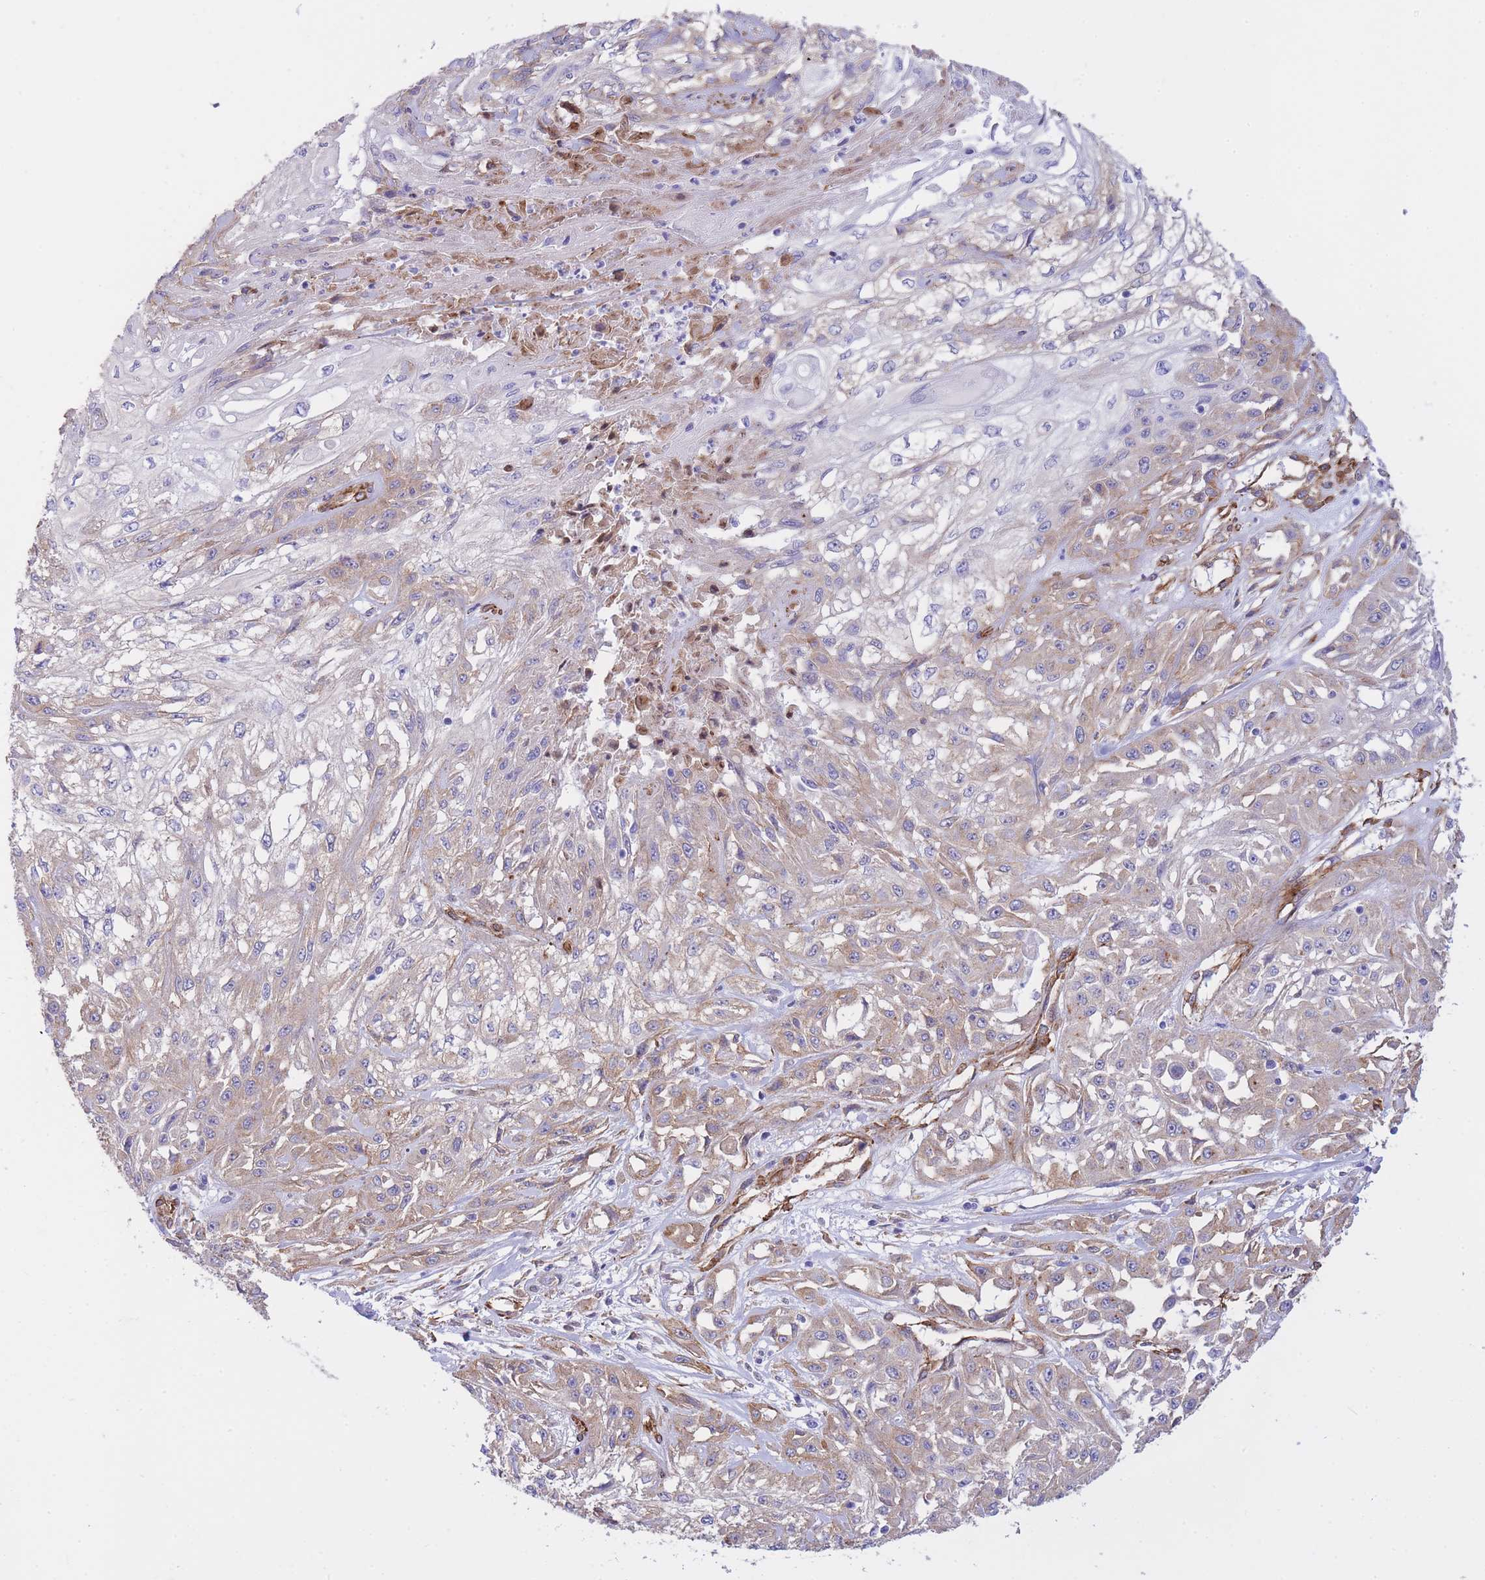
{"staining": {"intensity": "moderate", "quantity": "25%-75%", "location": "cytoplasmic/membranous"}, "tissue": "skin cancer", "cell_type": "Tumor cells", "image_type": "cancer", "snomed": [{"axis": "morphology", "description": "Squamous cell carcinoma, NOS"}, {"axis": "morphology", "description": "Squamous cell carcinoma, metastatic, NOS"}, {"axis": "topography", "description": "Skin"}, {"axis": "topography", "description": "Lymph node"}], "caption": "DAB immunohistochemical staining of skin cancer (squamous cell carcinoma) exhibits moderate cytoplasmic/membranous protein staining in about 25%-75% of tumor cells.", "gene": "CAVIN1", "patient": {"sex": "male", "age": 75}}